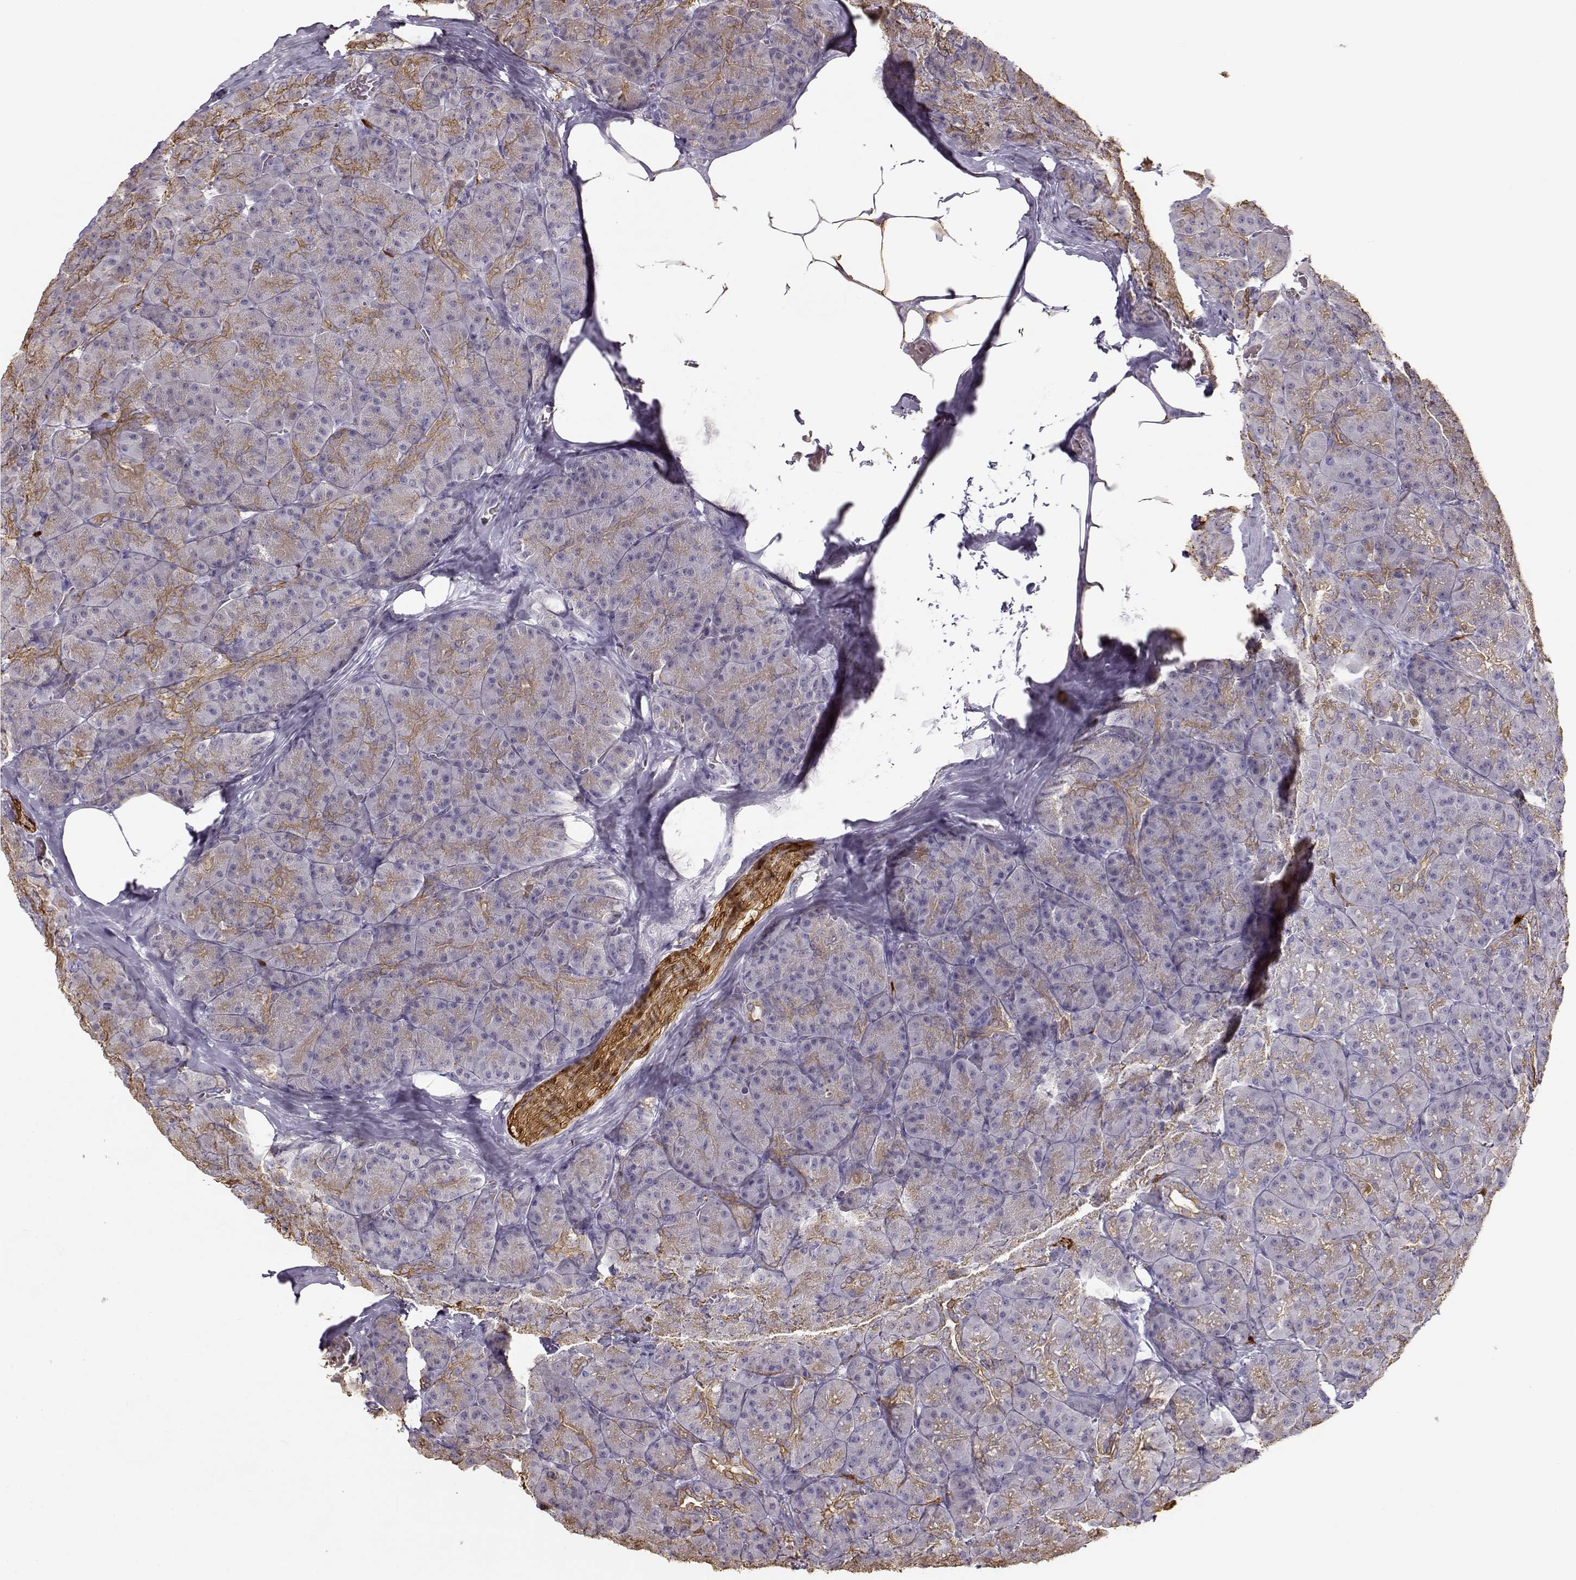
{"staining": {"intensity": "moderate", "quantity": "<25%", "location": "cytoplasmic/membranous"}, "tissue": "pancreas", "cell_type": "Exocrine glandular cells", "image_type": "normal", "snomed": [{"axis": "morphology", "description": "Normal tissue, NOS"}, {"axis": "topography", "description": "Pancreas"}], "caption": "A brown stain labels moderate cytoplasmic/membranous expression of a protein in exocrine glandular cells of unremarkable human pancreas. Immunohistochemistry (ihc) stains the protein in brown and the nuclei are stained blue.", "gene": "S100B", "patient": {"sex": "male", "age": 57}}